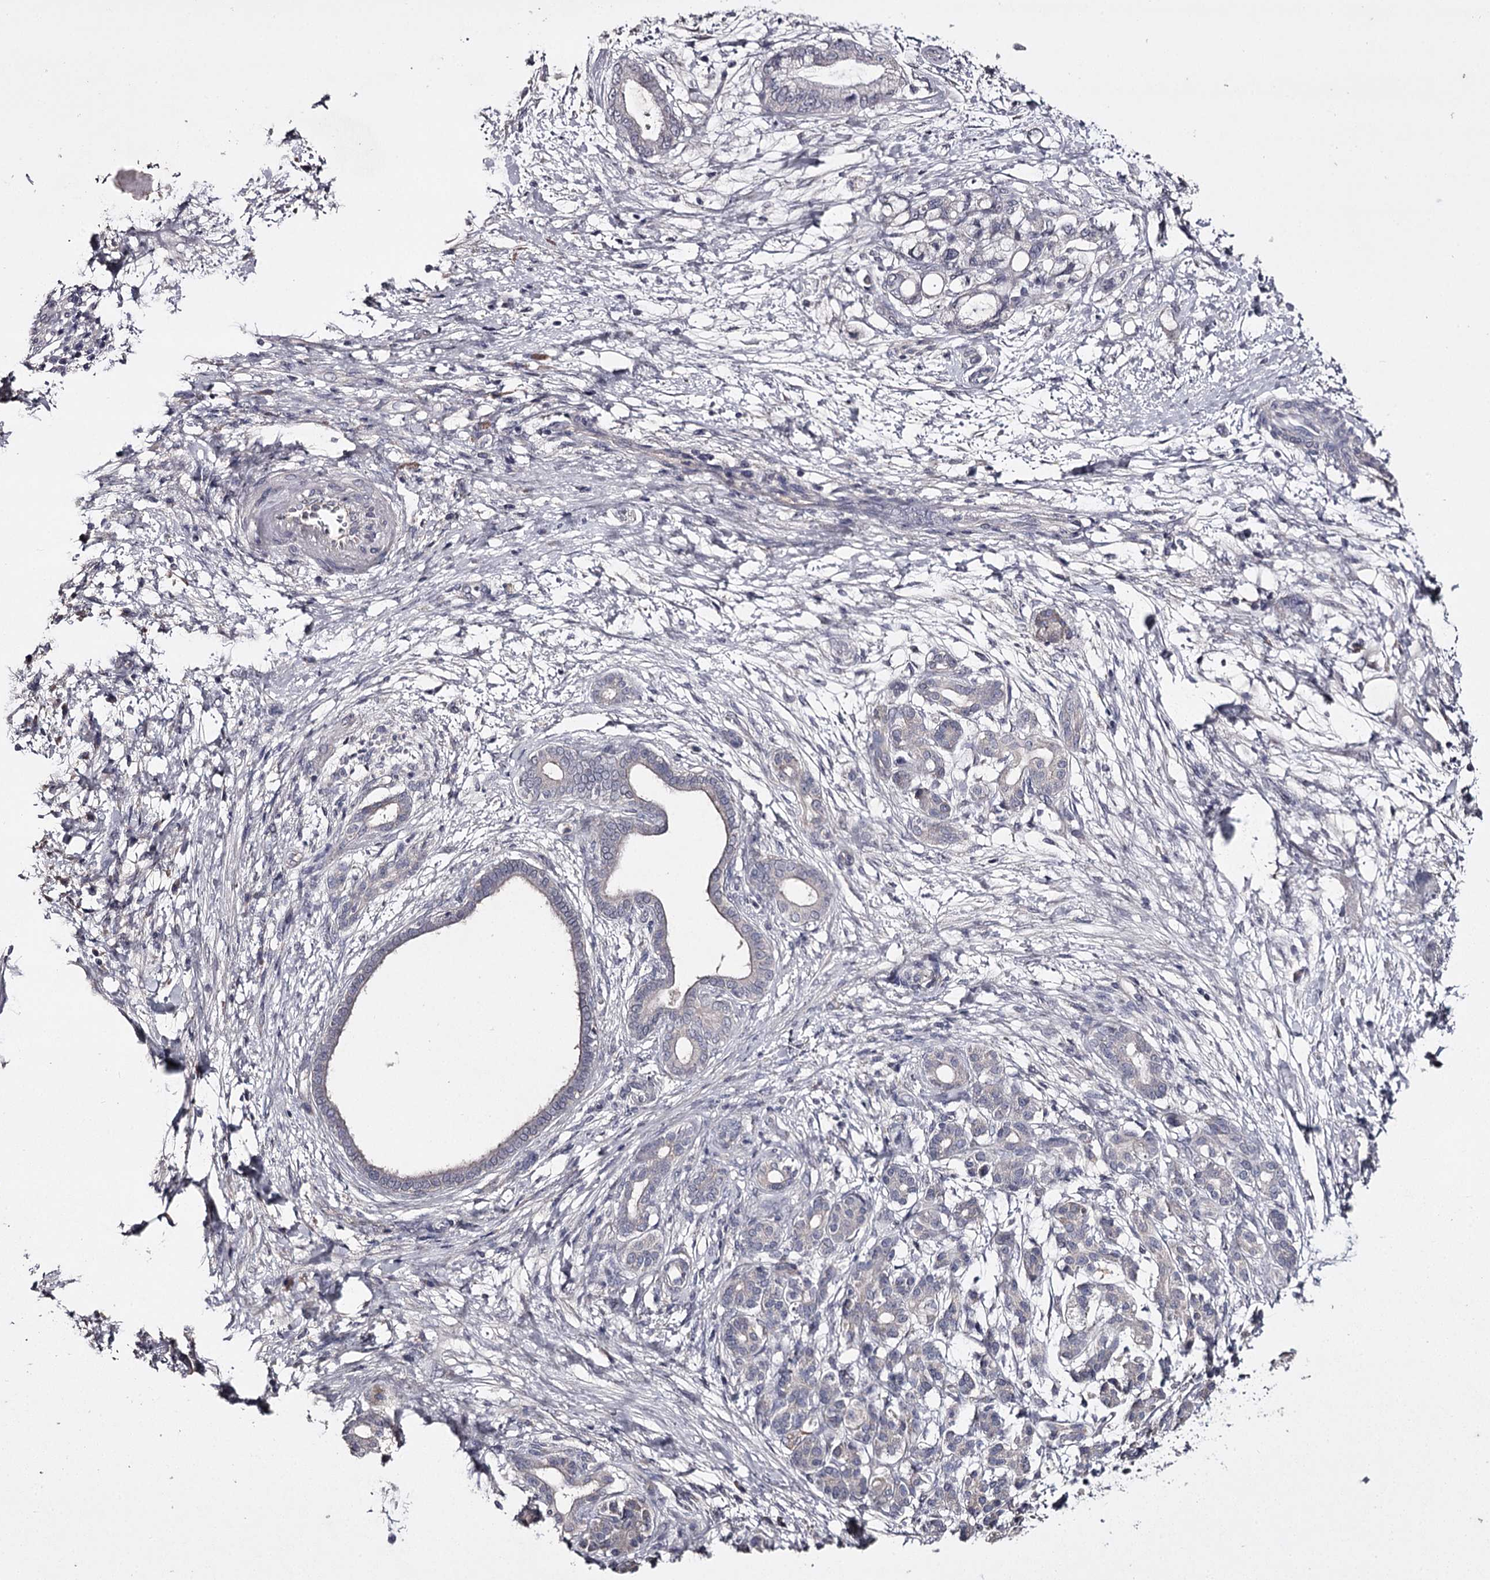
{"staining": {"intensity": "negative", "quantity": "none", "location": "none"}, "tissue": "pancreatic cancer", "cell_type": "Tumor cells", "image_type": "cancer", "snomed": [{"axis": "morphology", "description": "Adenocarcinoma, NOS"}, {"axis": "topography", "description": "Pancreas"}], "caption": "The histopathology image displays no significant positivity in tumor cells of adenocarcinoma (pancreatic).", "gene": "PRM2", "patient": {"sex": "female", "age": 55}}